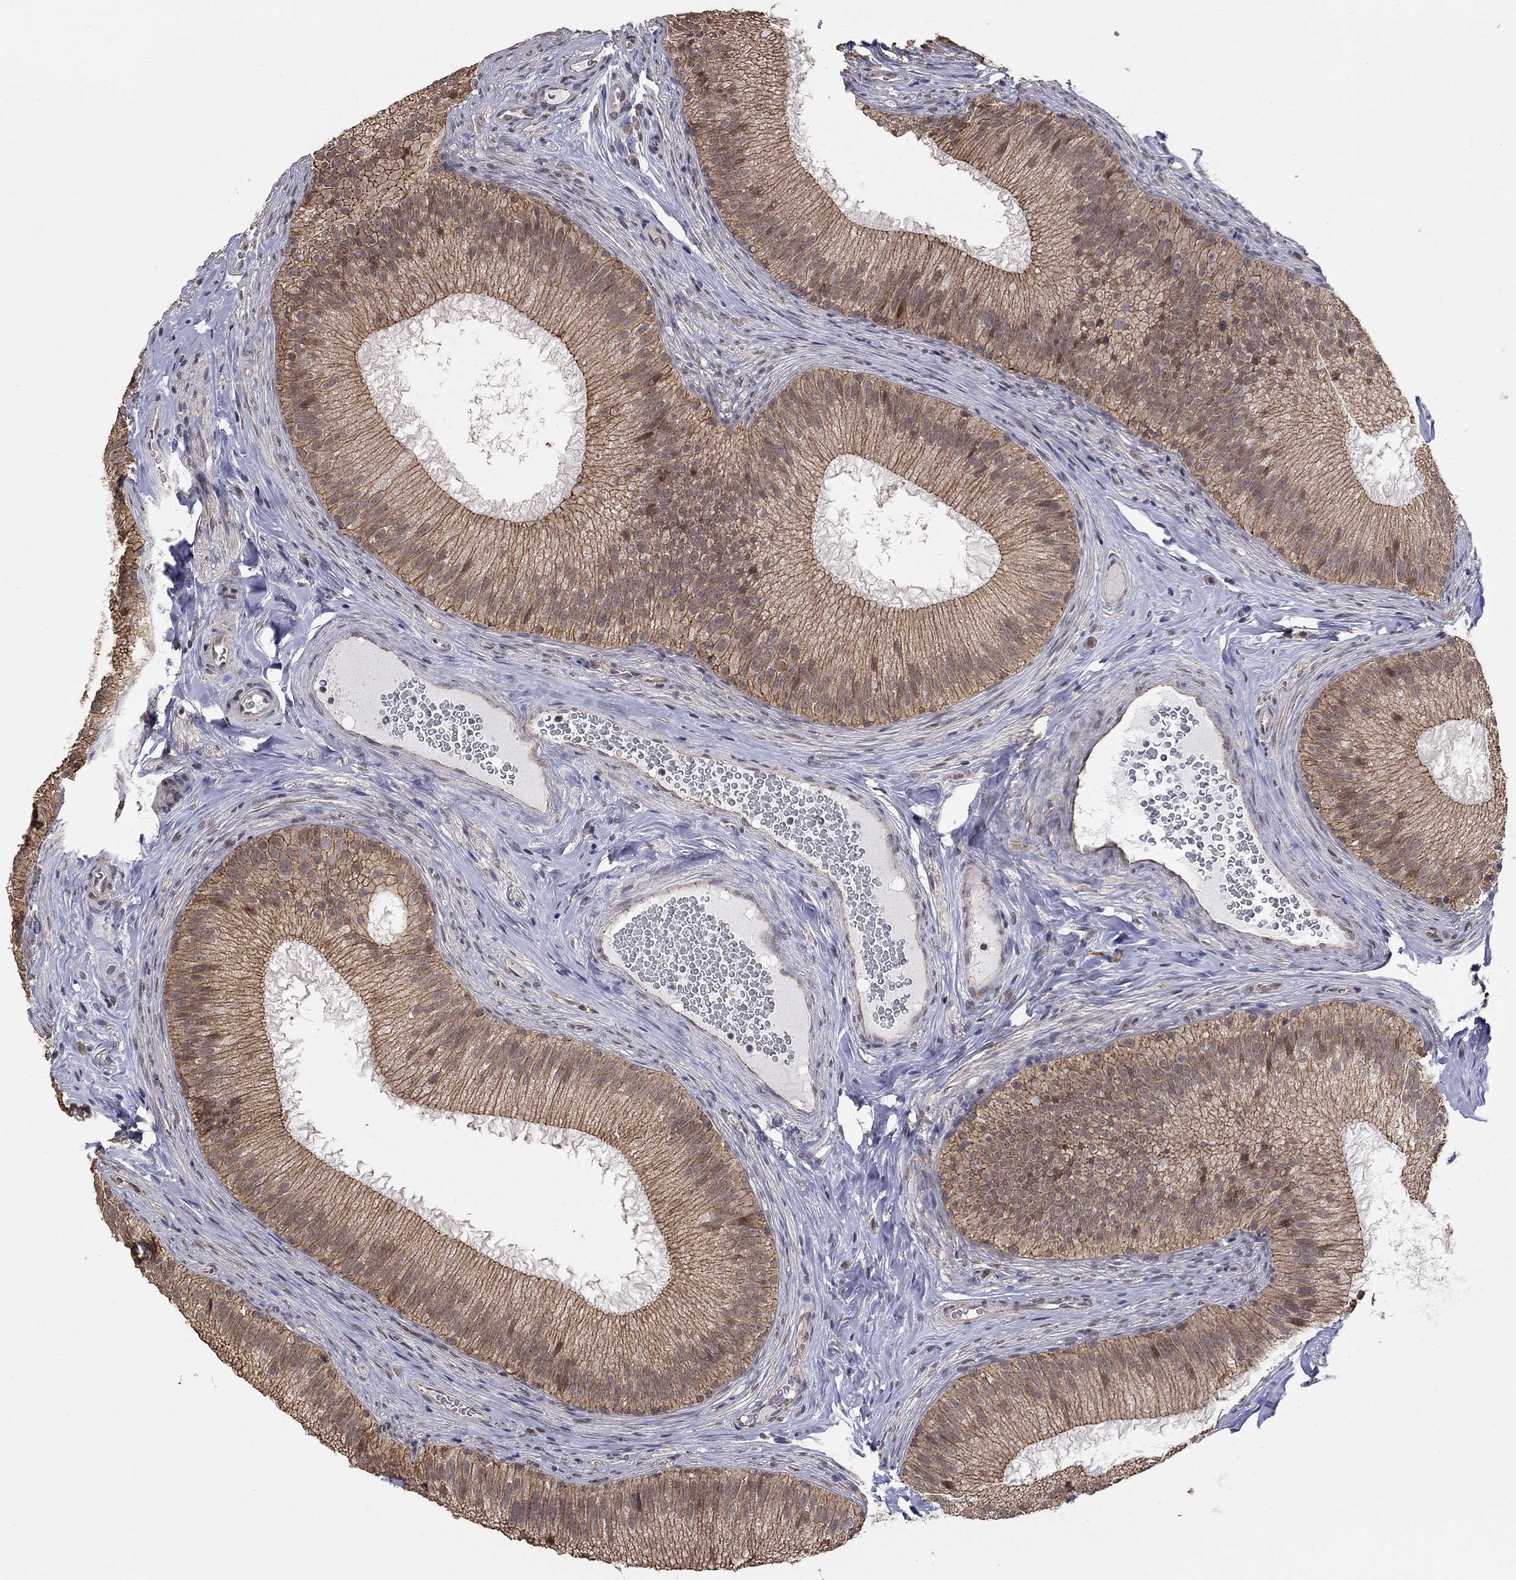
{"staining": {"intensity": "moderate", "quantity": ">75%", "location": "cytoplasmic/membranous"}, "tissue": "epididymis", "cell_type": "Glandular cells", "image_type": "normal", "snomed": [{"axis": "morphology", "description": "Normal tissue, NOS"}, {"axis": "topography", "description": "Epididymis"}], "caption": "The immunohistochemical stain shows moderate cytoplasmic/membranous staining in glandular cells of normal epididymis.", "gene": "ANKRA2", "patient": {"sex": "male", "age": 32}}